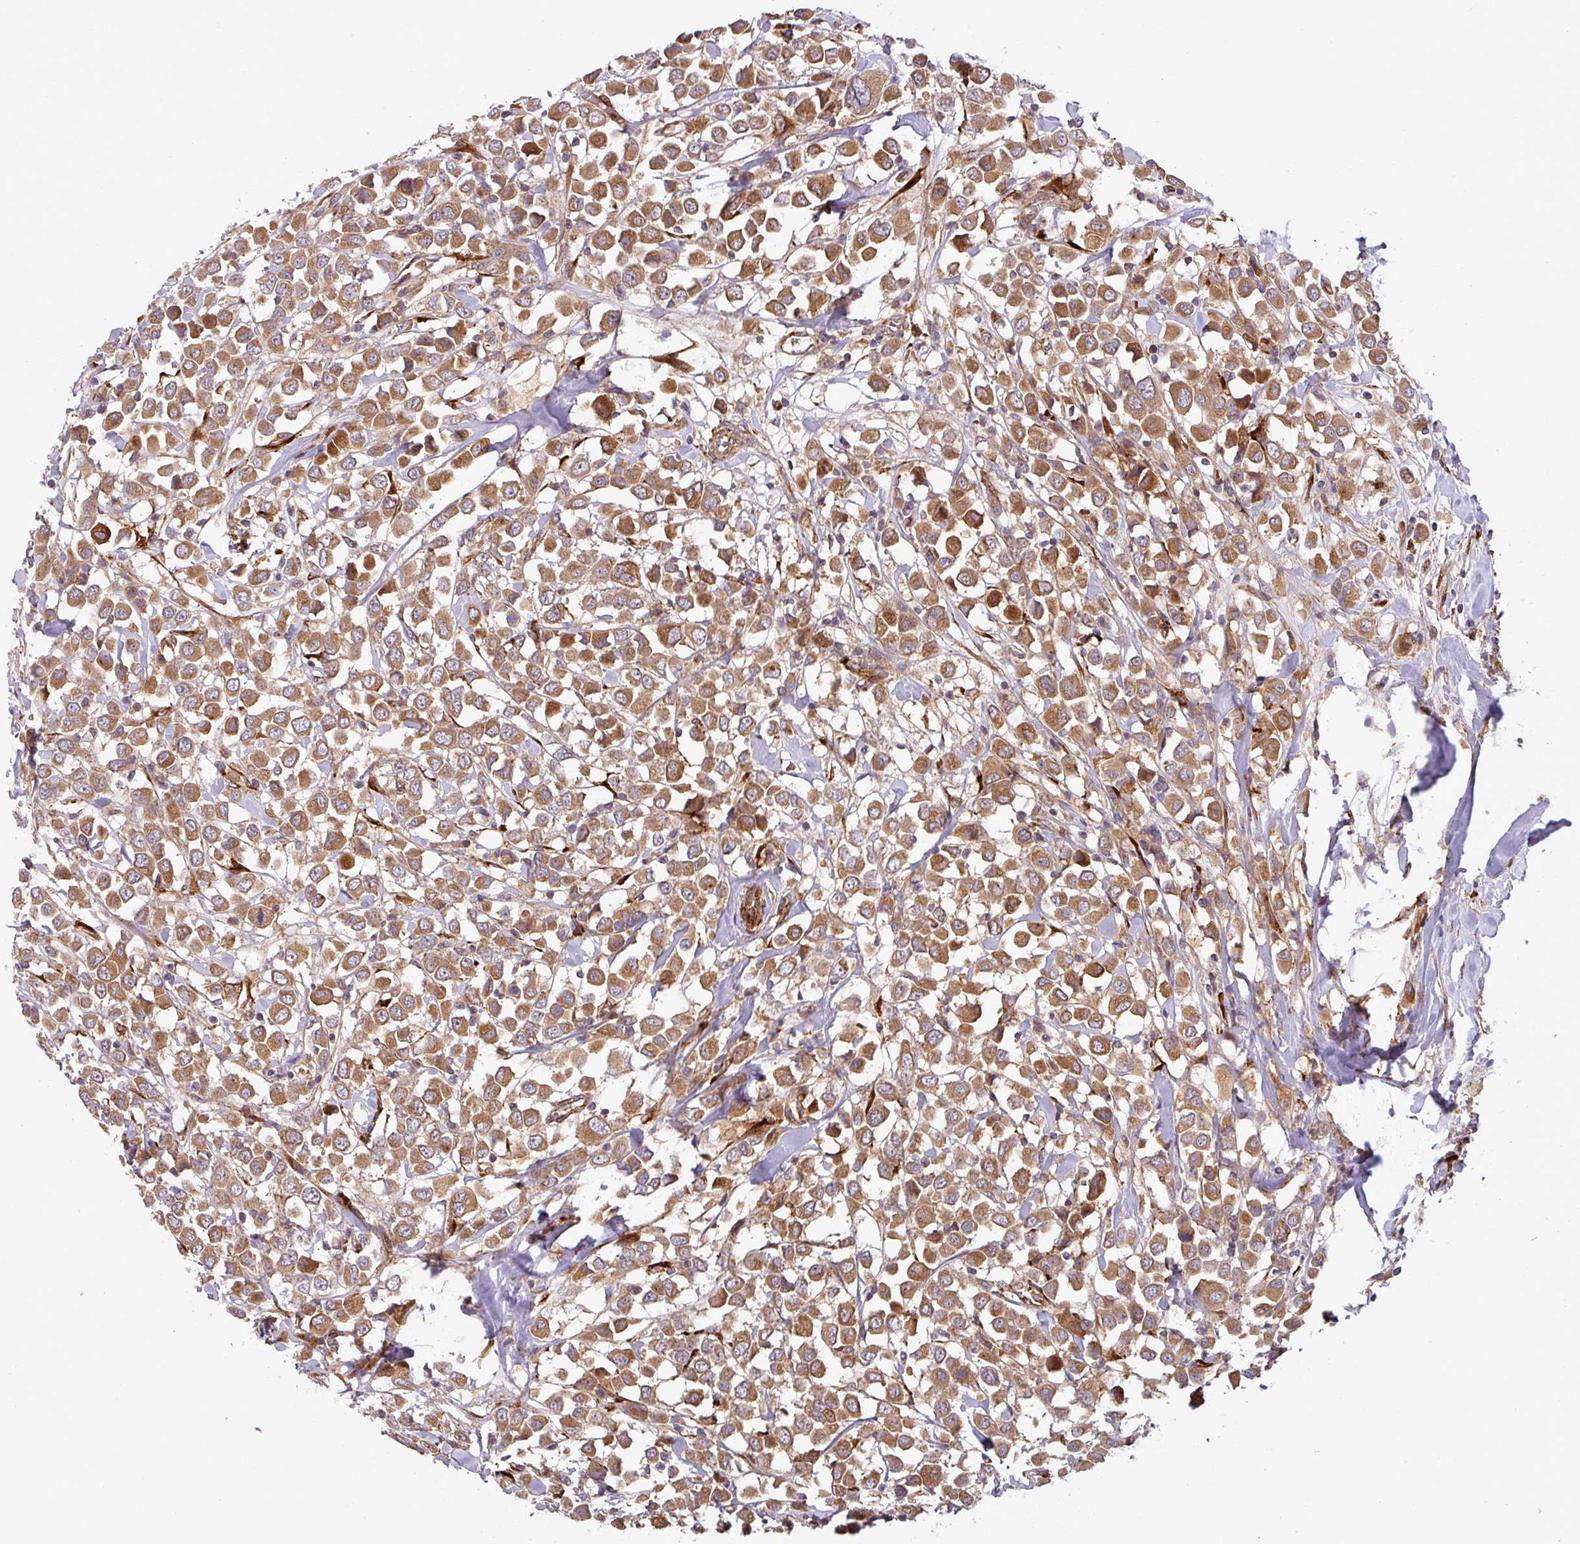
{"staining": {"intensity": "moderate", "quantity": ">75%", "location": "cytoplasmic/membranous"}, "tissue": "breast cancer", "cell_type": "Tumor cells", "image_type": "cancer", "snomed": [{"axis": "morphology", "description": "Duct carcinoma"}, {"axis": "topography", "description": "Breast"}], "caption": "Breast cancer stained for a protein (brown) shows moderate cytoplasmic/membranous positive positivity in about >75% of tumor cells.", "gene": "ART1", "patient": {"sex": "female", "age": 61}}